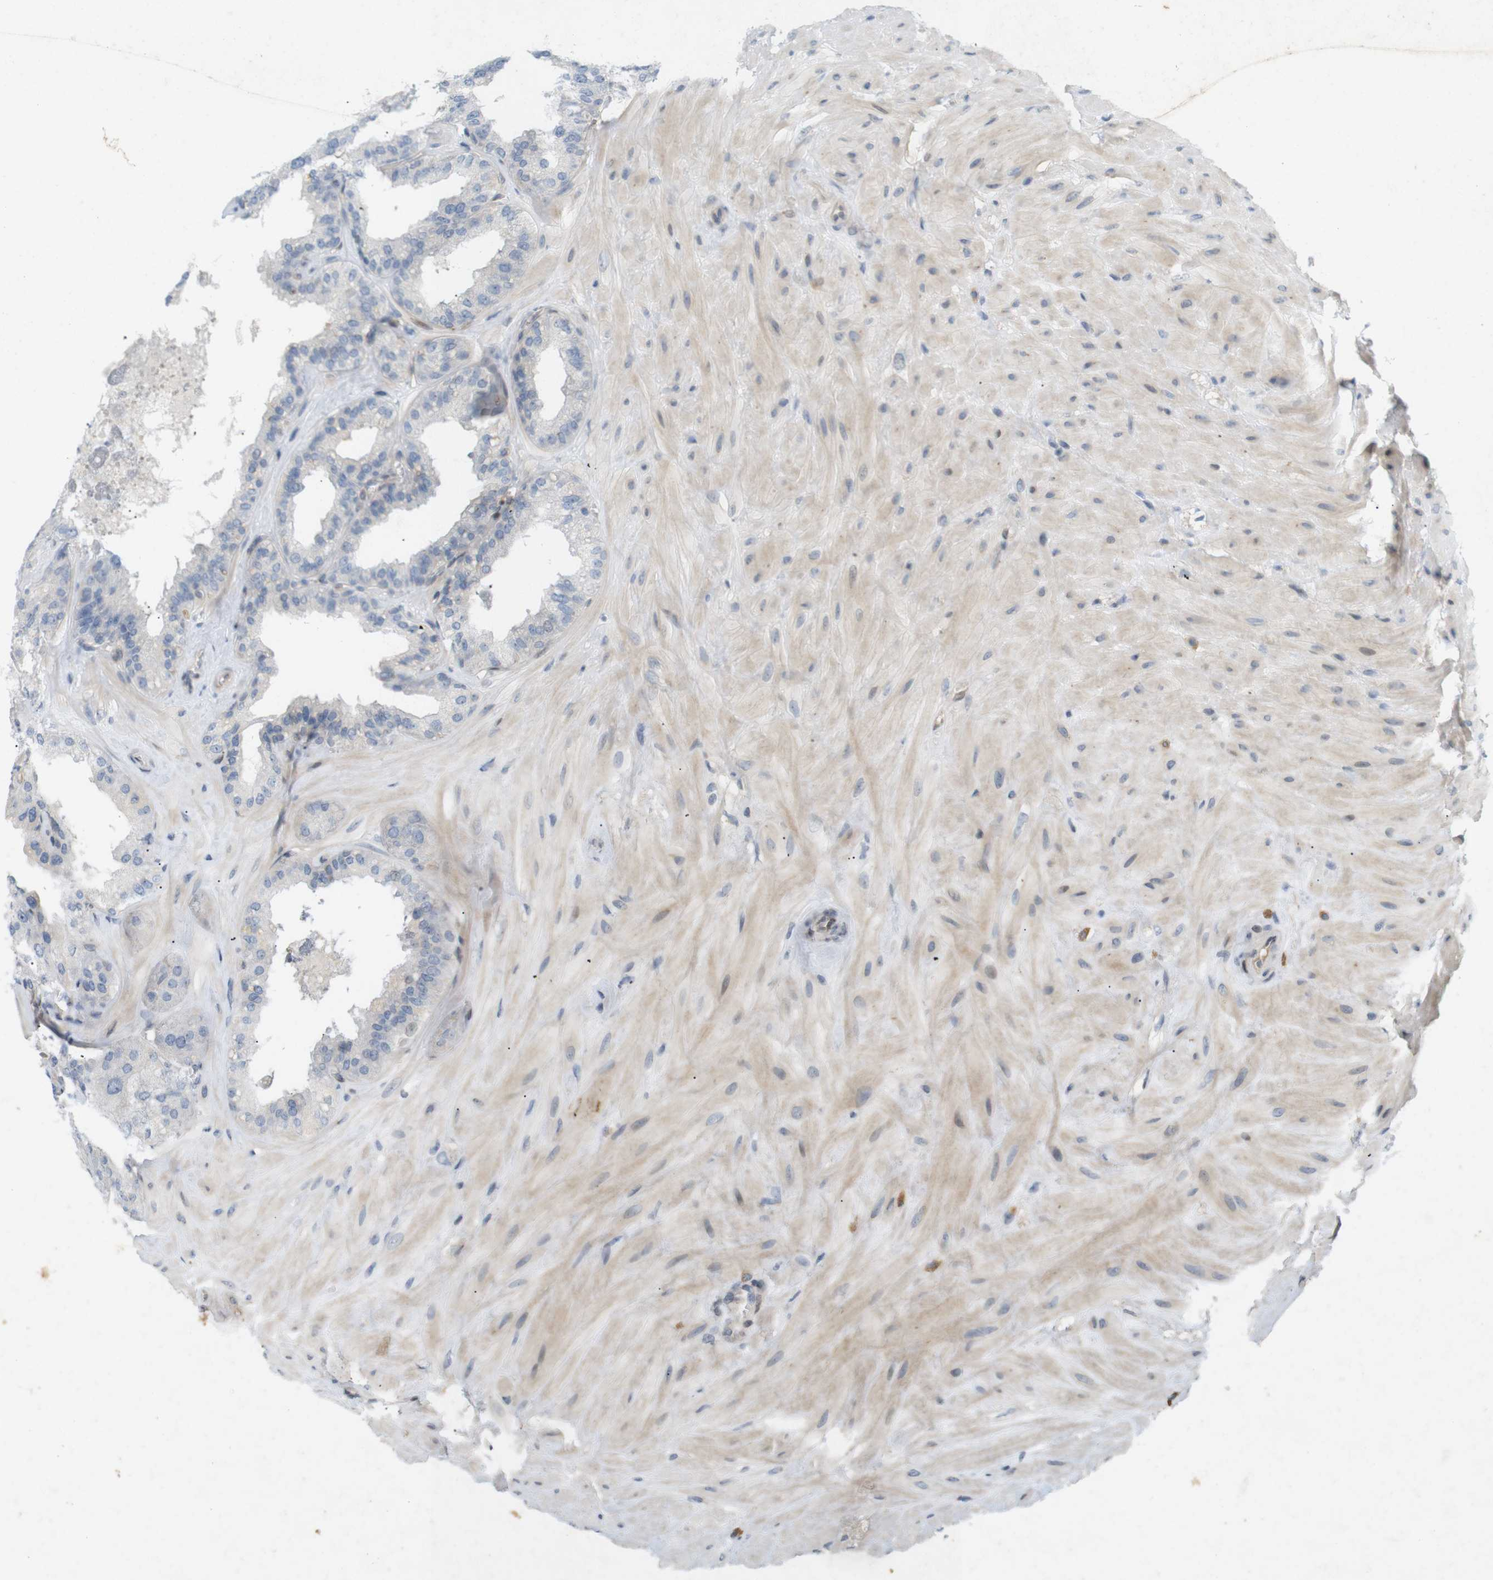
{"staining": {"intensity": "negative", "quantity": "none", "location": "none"}, "tissue": "seminal vesicle", "cell_type": "Glandular cells", "image_type": "normal", "snomed": [{"axis": "morphology", "description": "Normal tissue, NOS"}, {"axis": "topography", "description": "Prostate"}, {"axis": "topography", "description": "Seminal veicle"}], "caption": "The photomicrograph demonstrates no significant positivity in glandular cells of seminal vesicle. (DAB (3,3'-diaminobenzidine) IHC, high magnification).", "gene": "PPP1R14A", "patient": {"sex": "male", "age": 51}}